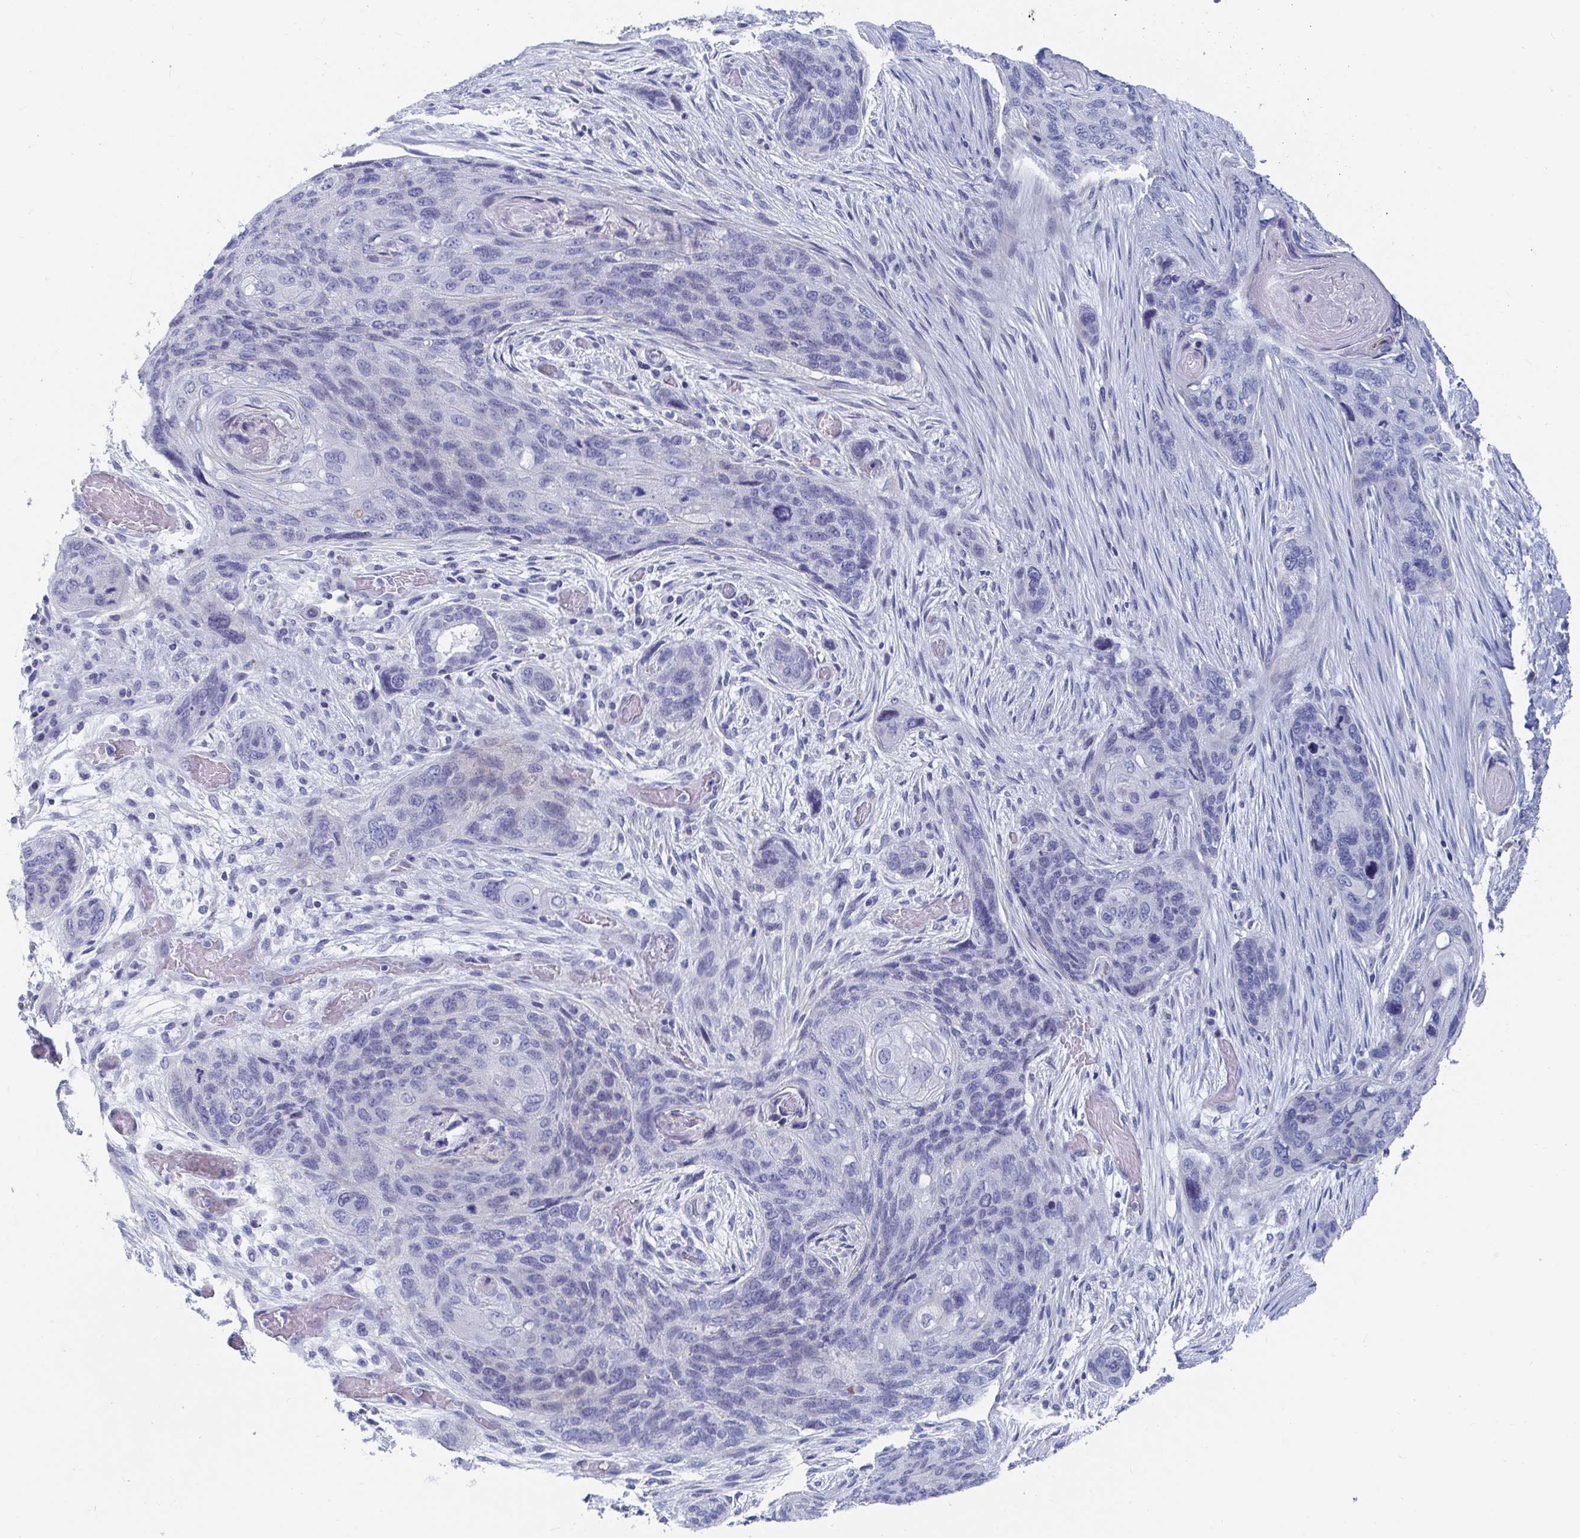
{"staining": {"intensity": "negative", "quantity": "none", "location": "none"}, "tissue": "lung cancer", "cell_type": "Tumor cells", "image_type": "cancer", "snomed": [{"axis": "morphology", "description": "Squamous cell carcinoma, NOS"}, {"axis": "morphology", "description": "Squamous cell carcinoma, metastatic, NOS"}, {"axis": "topography", "description": "Lymph node"}, {"axis": "topography", "description": "Lung"}], "caption": "Immunohistochemistry (IHC) micrograph of neoplastic tissue: human lung cancer (squamous cell carcinoma) stained with DAB (3,3'-diaminobenzidine) reveals no significant protein staining in tumor cells.", "gene": "ZFP82", "patient": {"sex": "male", "age": 41}}